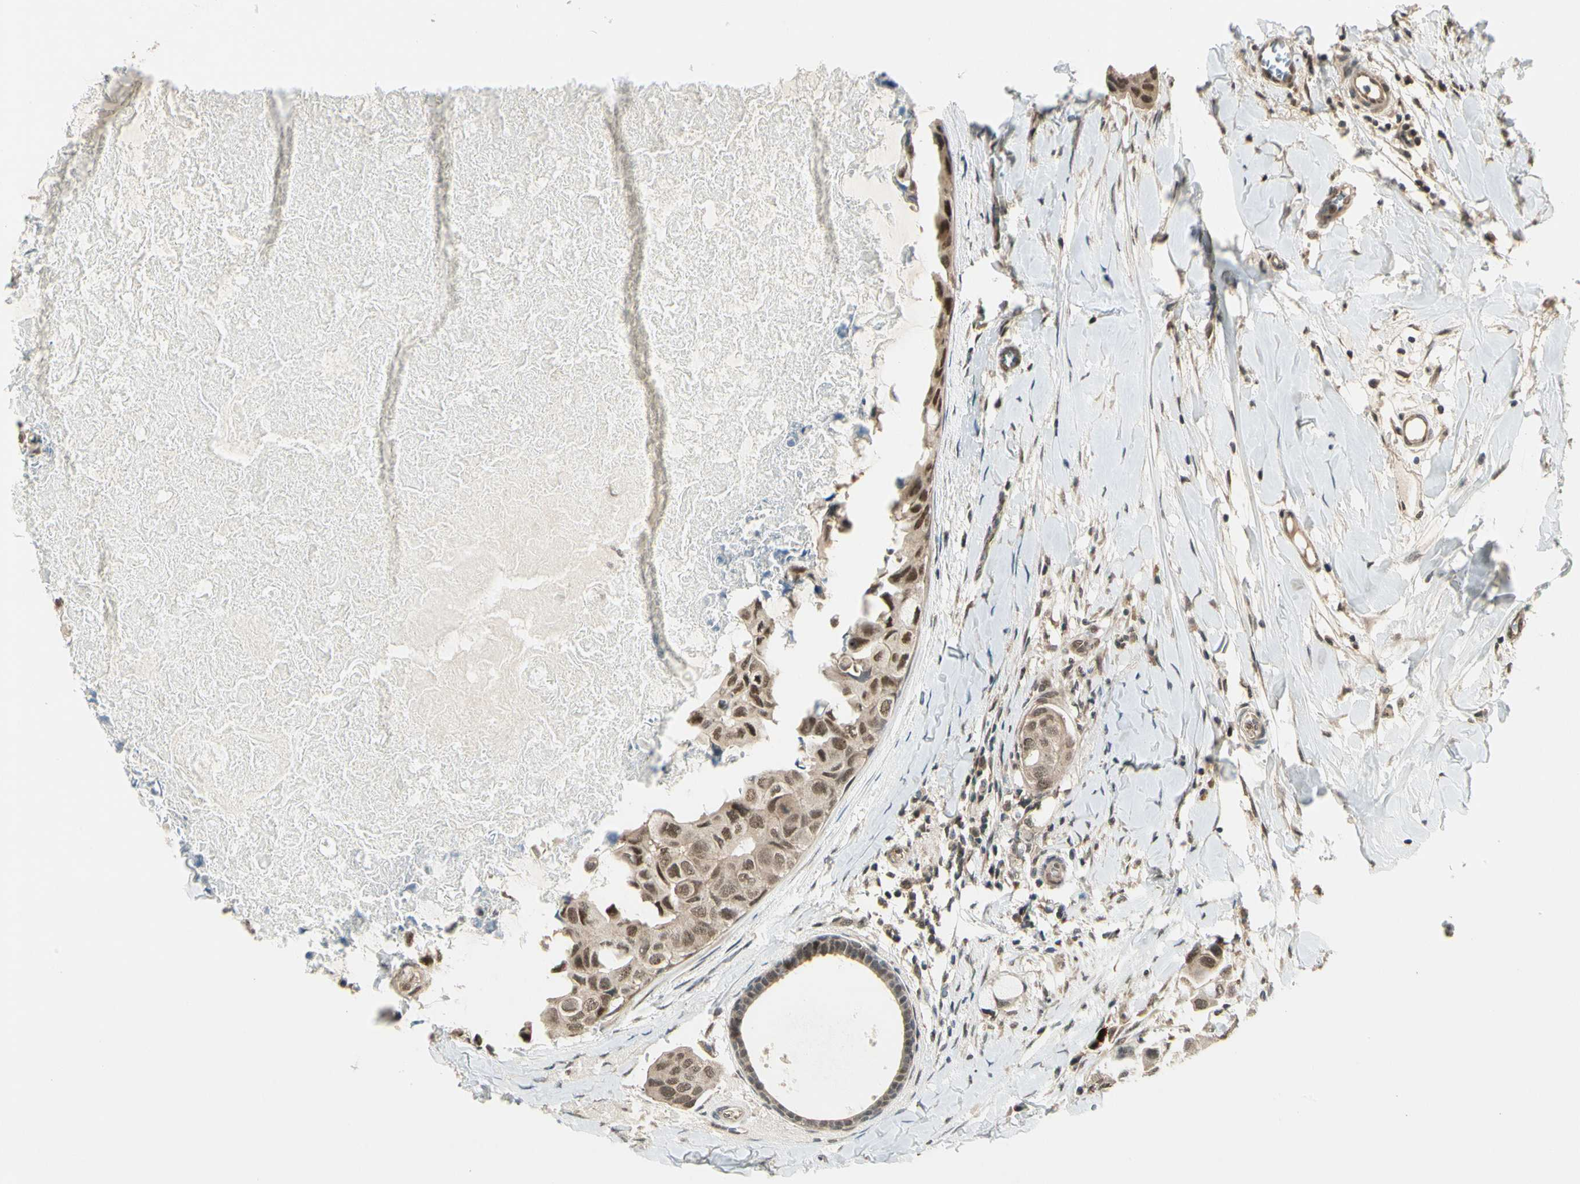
{"staining": {"intensity": "moderate", "quantity": ">75%", "location": "cytoplasmic/membranous,nuclear"}, "tissue": "breast cancer", "cell_type": "Tumor cells", "image_type": "cancer", "snomed": [{"axis": "morphology", "description": "Duct carcinoma"}, {"axis": "topography", "description": "Breast"}], "caption": "Breast cancer (invasive ductal carcinoma) stained with a brown dye displays moderate cytoplasmic/membranous and nuclear positive positivity in about >75% of tumor cells.", "gene": "ZSCAN12", "patient": {"sex": "female", "age": 40}}